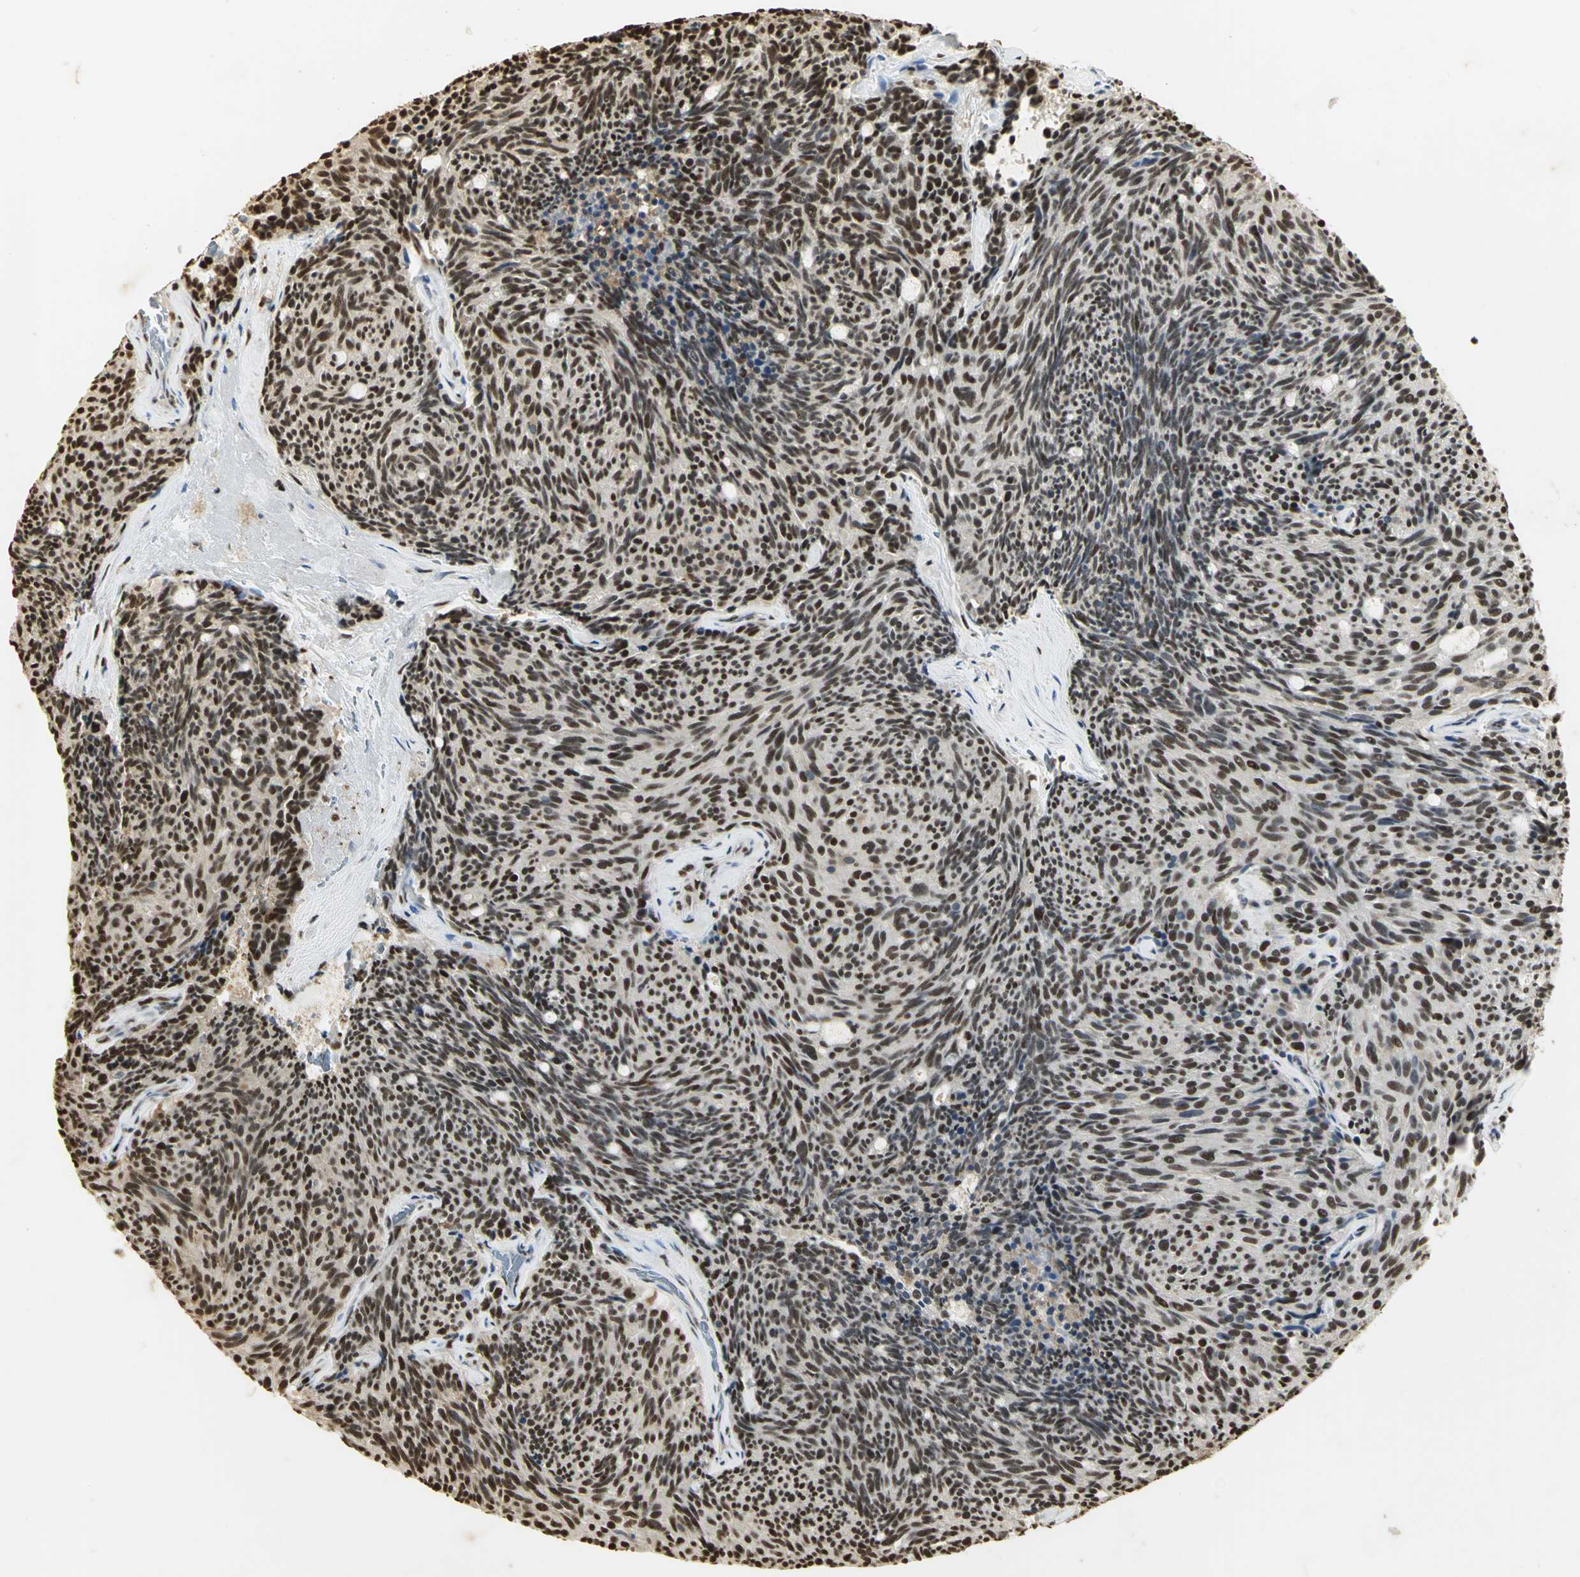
{"staining": {"intensity": "strong", "quantity": ">75%", "location": "nuclear"}, "tissue": "carcinoid", "cell_type": "Tumor cells", "image_type": "cancer", "snomed": [{"axis": "morphology", "description": "Carcinoid, malignant, NOS"}, {"axis": "topography", "description": "Pancreas"}], "caption": "A high-resolution histopathology image shows IHC staining of carcinoid, which displays strong nuclear staining in about >75% of tumor cells.", "gene": "SET", "patient": {"sex": "female", "age": 54}}